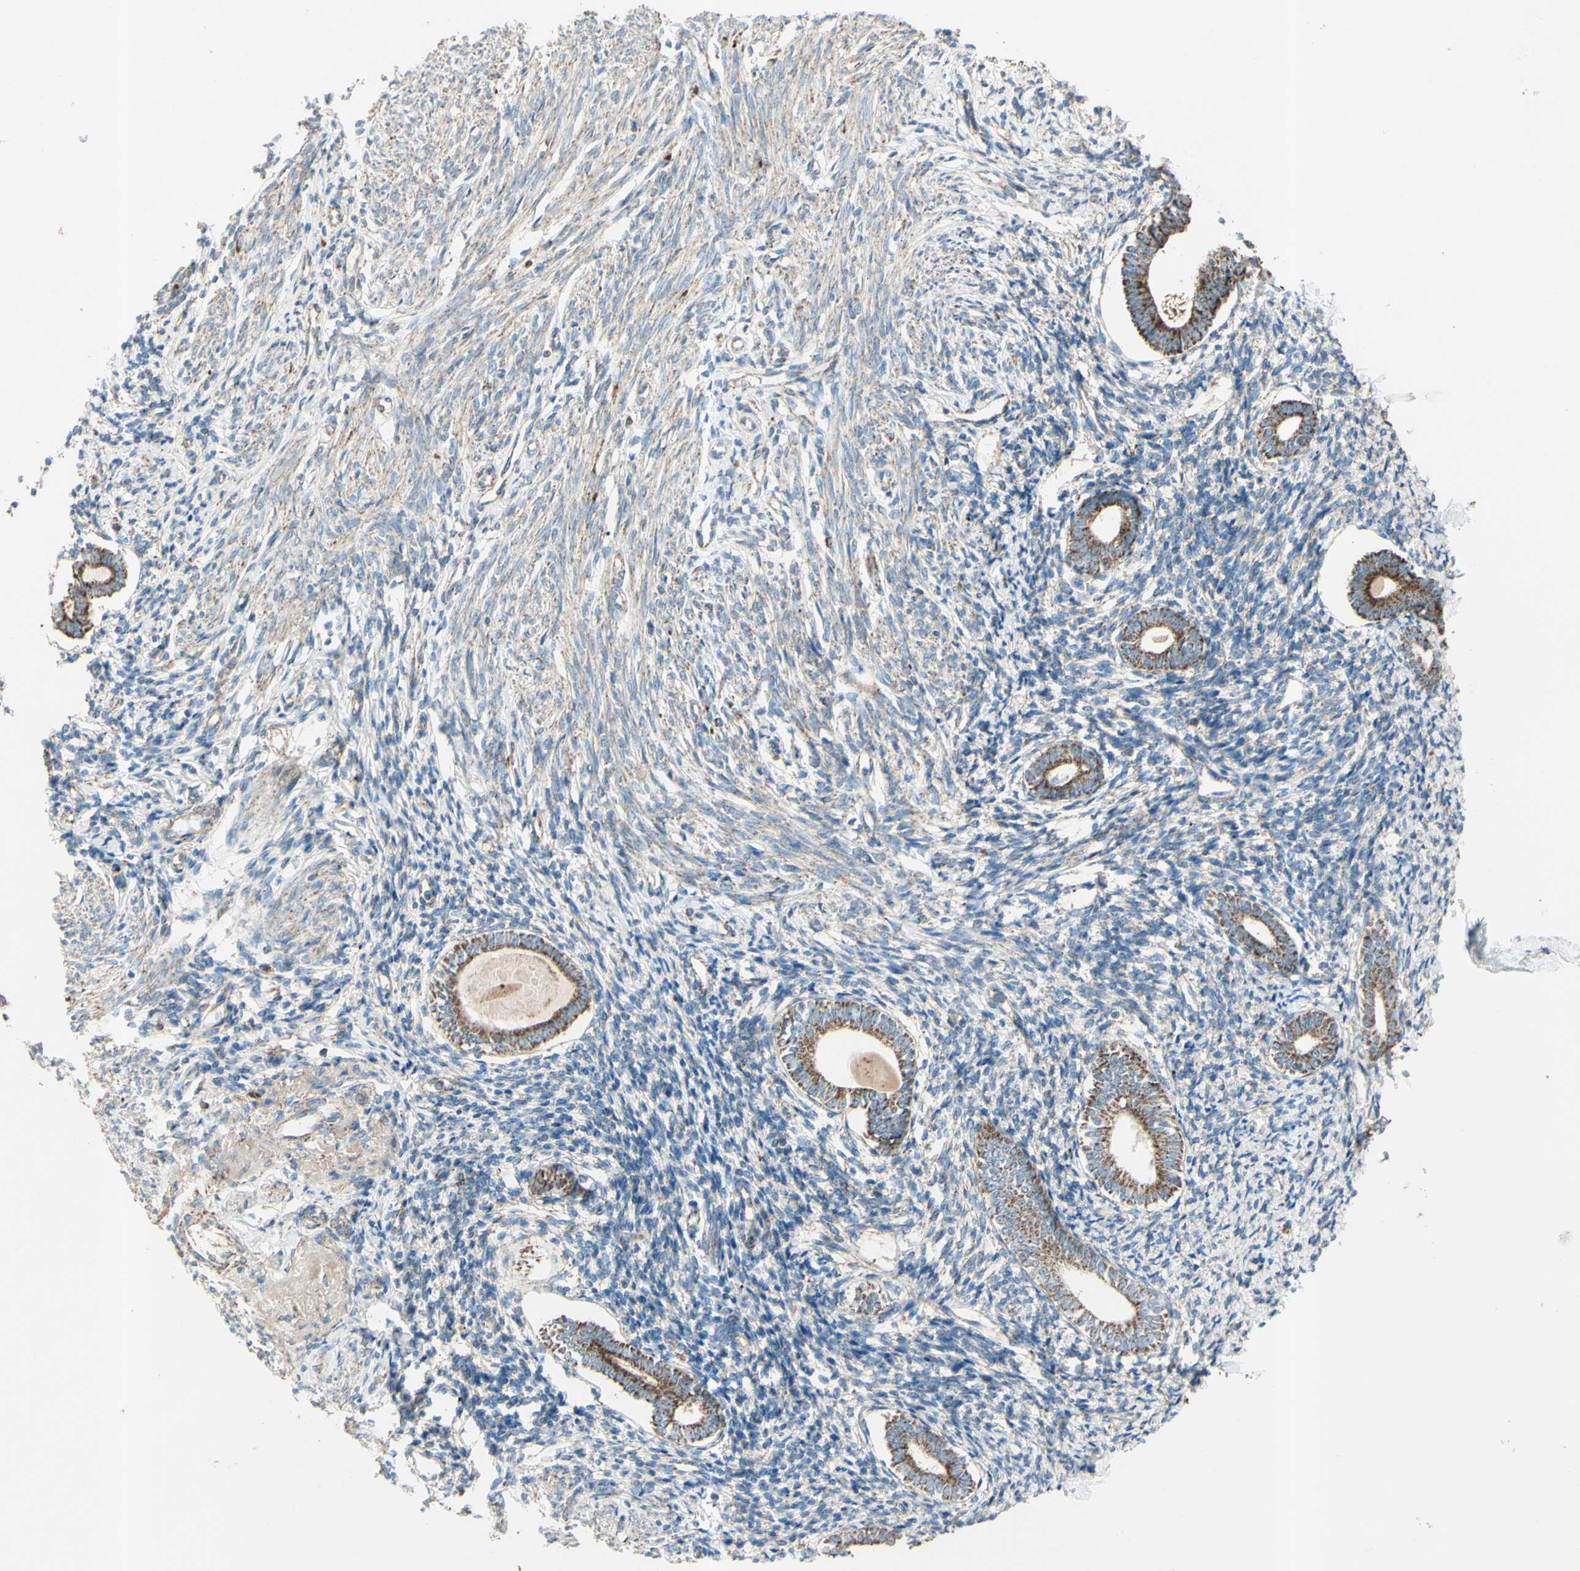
{"staining": {"intensity": "moderate", "quantity": "25%-75%", "location": "cytoplasmic/membranous"}, "tissue": "endometrium", "cell_type": "Cells in endometrial stroma", "image_type": "normal", "snomed": [{"axis": "morphology", "description": "Normal tissue, NOS"}, {"axis": "topography", "description": "Endometrium"}], "caption": "A micrograph of endometrium stained for a protein reveals moderate cytoplasmic/membranous brown staining in cells in endometrial stroma. (Brightfield microscopy of DAB IHC at high magnification).", "gene": "RHOT1", "patient": {"sex": "female", "age": 71}}